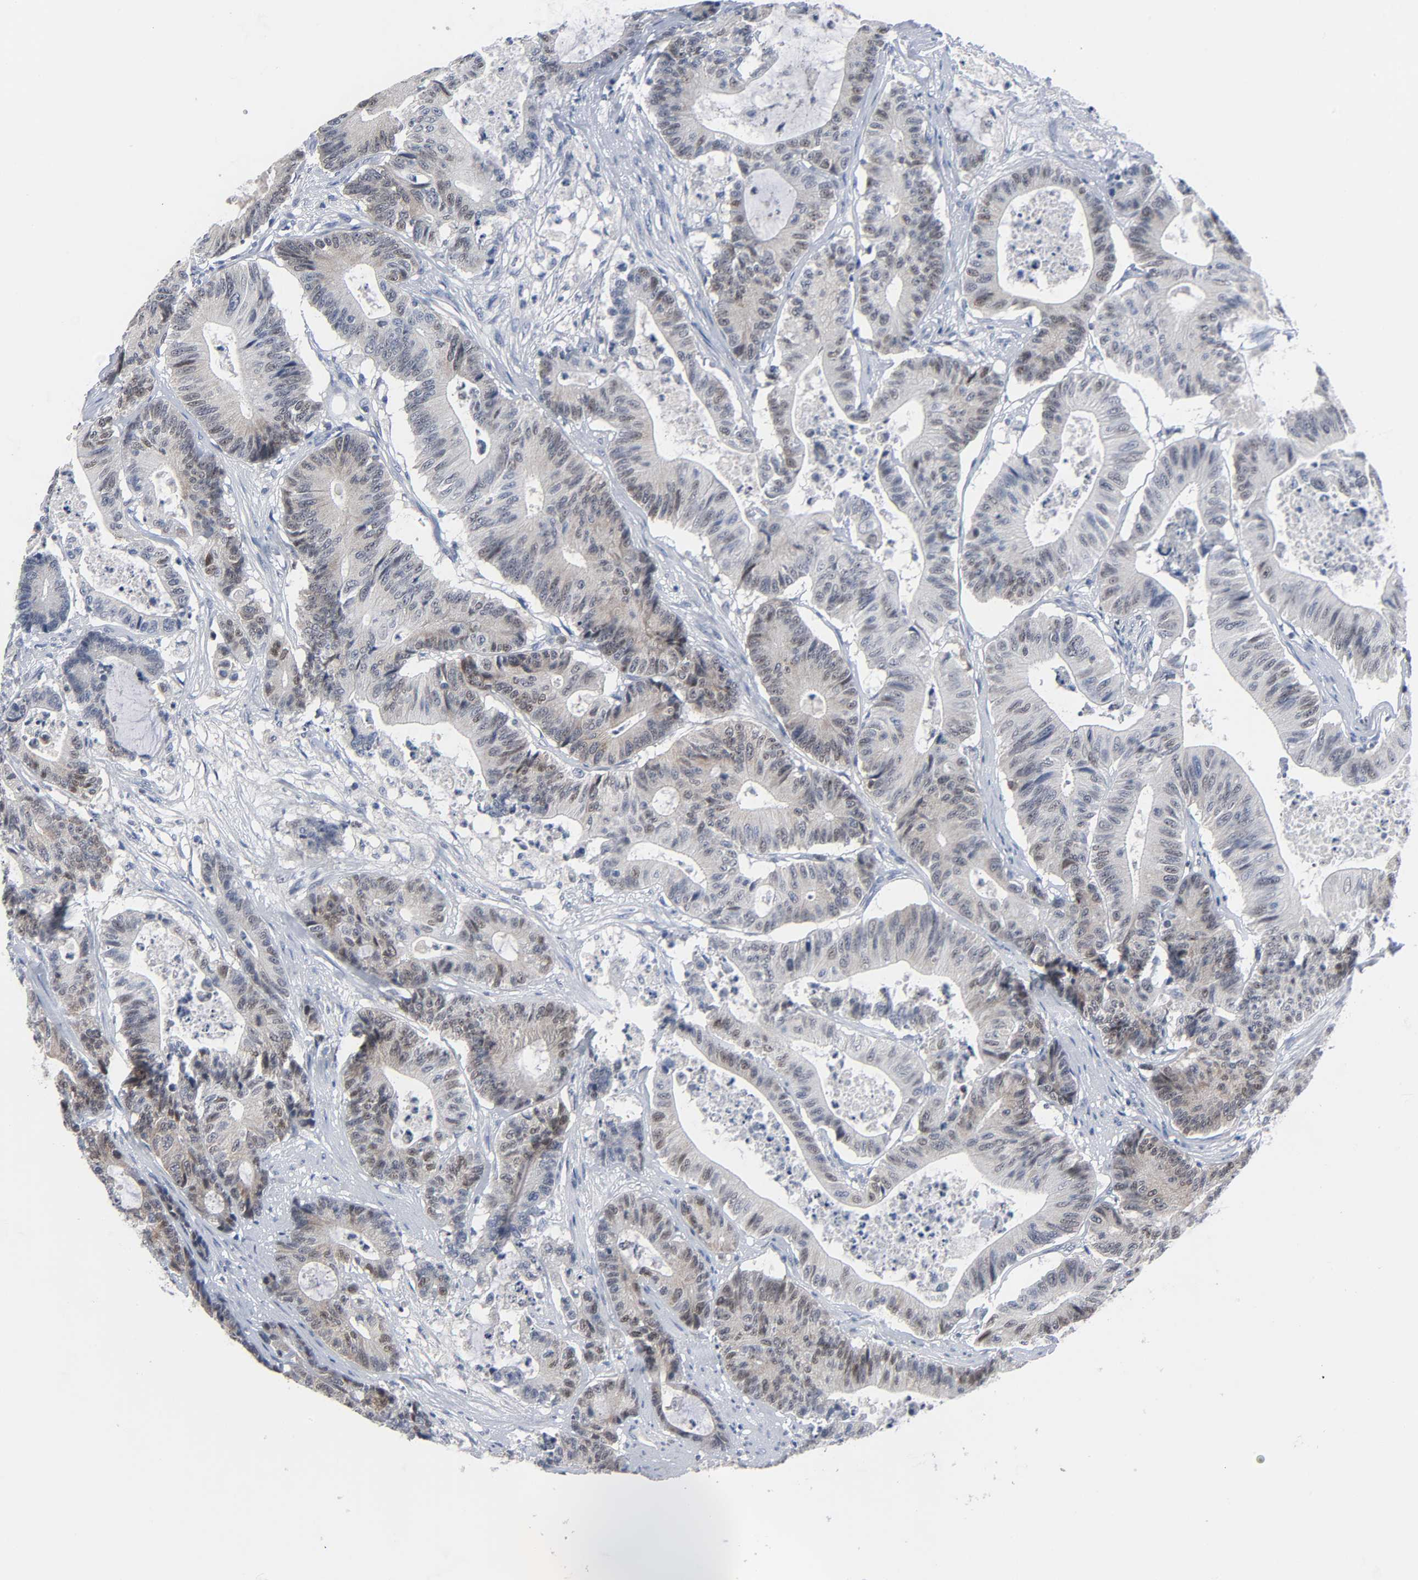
{"staining": {"intensity": "weak", "quantity": "25%-75%", "location": "nuclear"}, "tissue": "colorectal cancer", "cell_type": "Tumor cells", "image_type": "cancer", "snomed": [{"axis": "morphology", "description": "Adenocarcinoma, NOS"}, {"axis": "topography", "description": "Colon"}], "caption": "Weak nuclear staining is appreciated in approximately 25%-75% of tumor cells in colorectal adenocarcinoma.", "gene": "WEE1", "patient": {"sex": "female", "age": 84}}